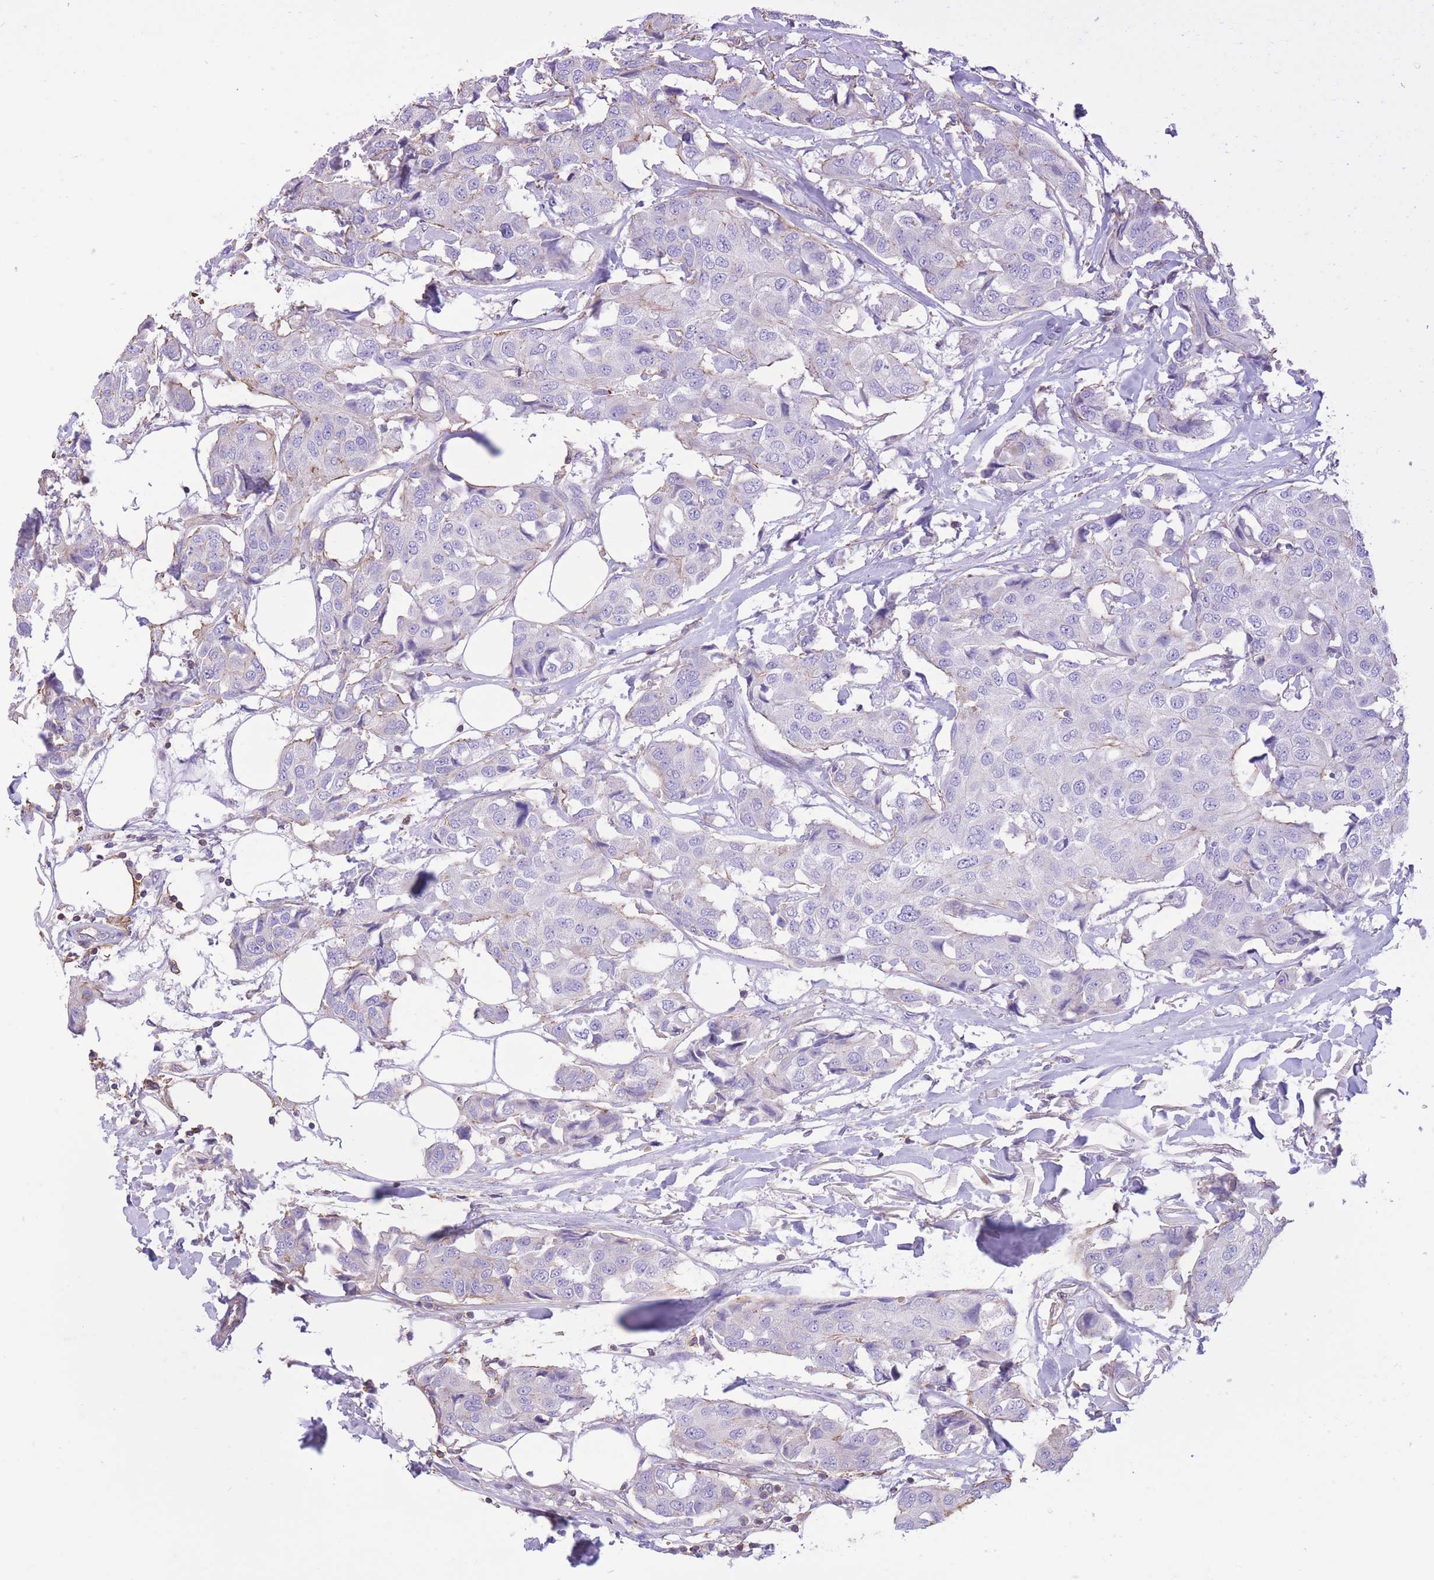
{"staining": {"intensity": "negative", "quantity": "none", "location": "none"}, "tissue": "breast cancer", "cell_type": "Tumor cells", "image_type": "cancer", "snomed": [{"axis": "morphology", "description": "Duct carcinoma"}, {"axis": "topography", "description": "Breast"}], "caption": "IHC micrograph of human breast cancer (infiltrating ductal carcinoma) stained for a protein (brown), which shows no expression in tumor cells.", "gene": "PDHA1", "patient": {"sex": "female", "age": 80}}